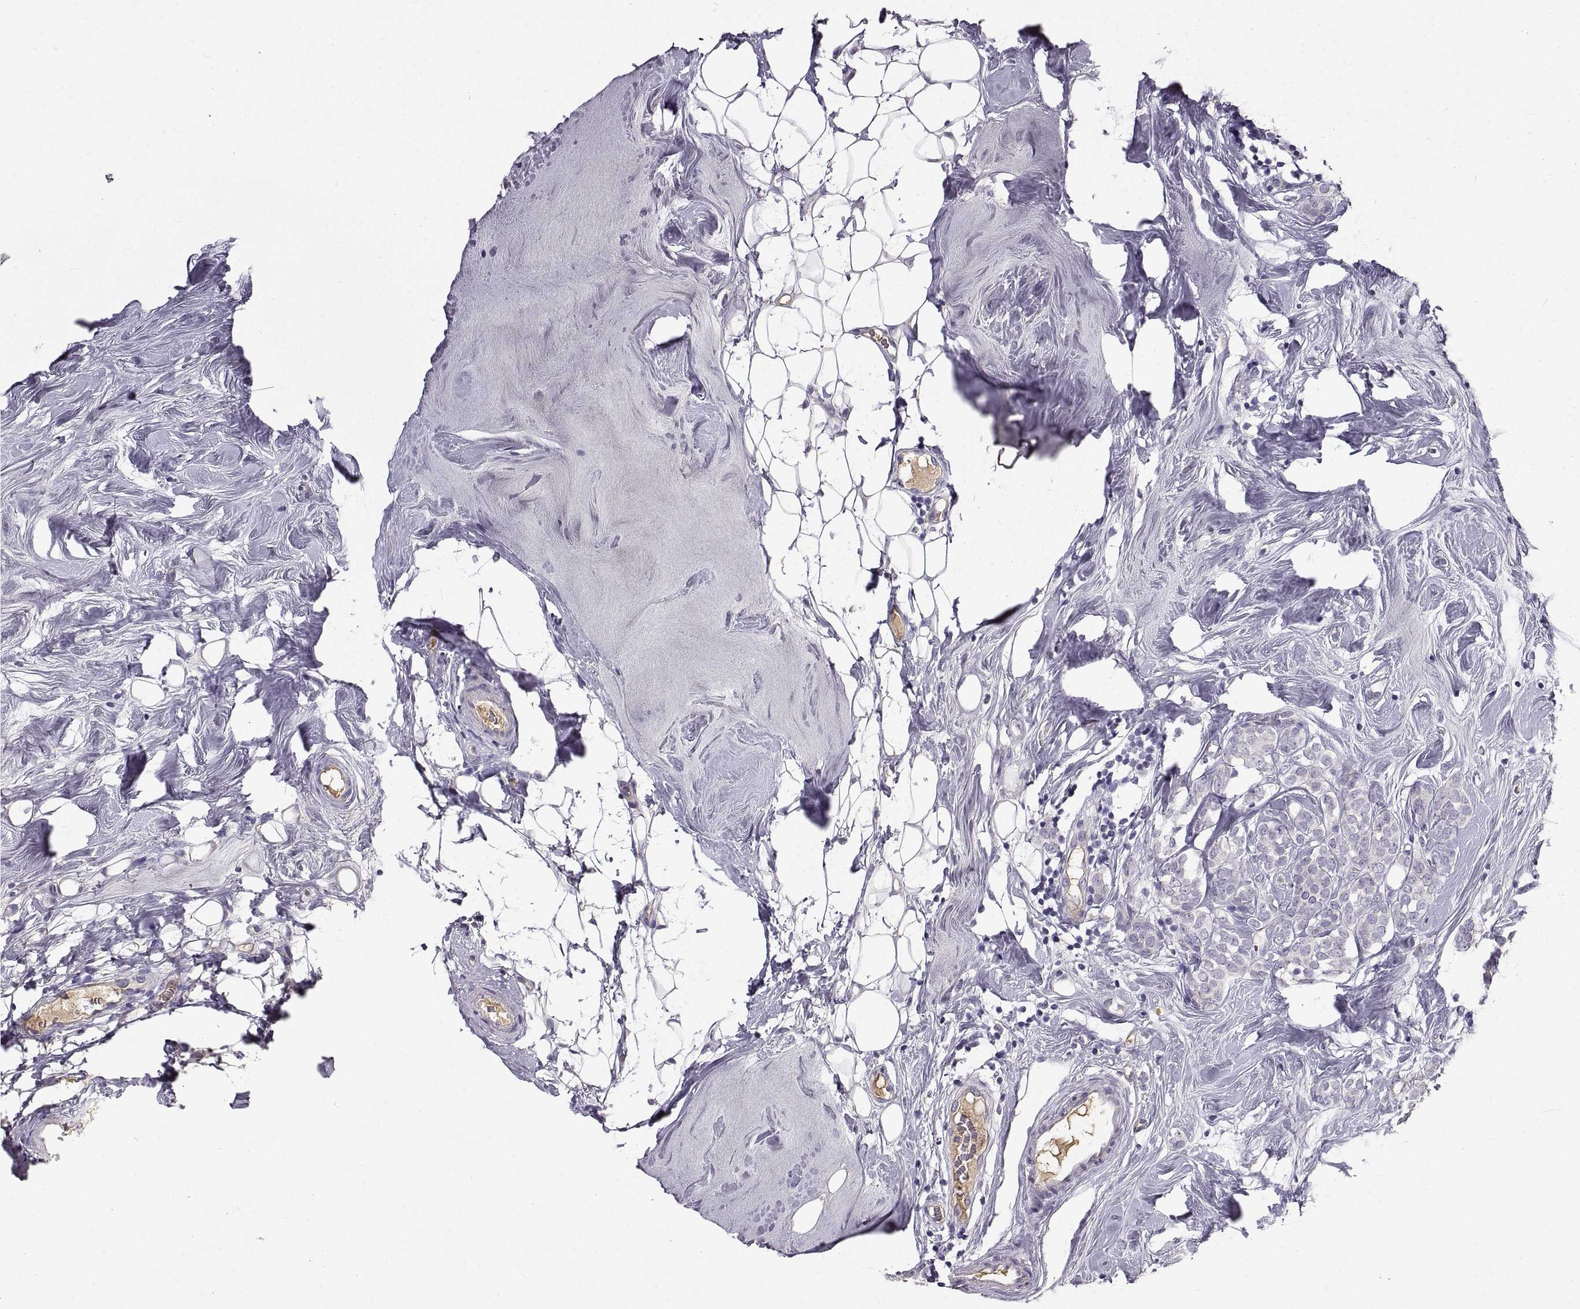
{"staining": {"intensity": "negative", "quantity": "none", "location": "none"}, "tissue": "breast cancer", "cell_type": "Tumor cells", "image_type": "cancer", "snomed": [{"axis": "morphology", "description": "Lobular carcinoma"}, {"axis": "topography", "description": "Breast"}], "caption": "Immunohistochemical staining of breast cancer (lobular carcinoma) shows no significant expression in tumor cells.", "gene": "ADAM32", "patient": {"sex": "female", "age": 49}}